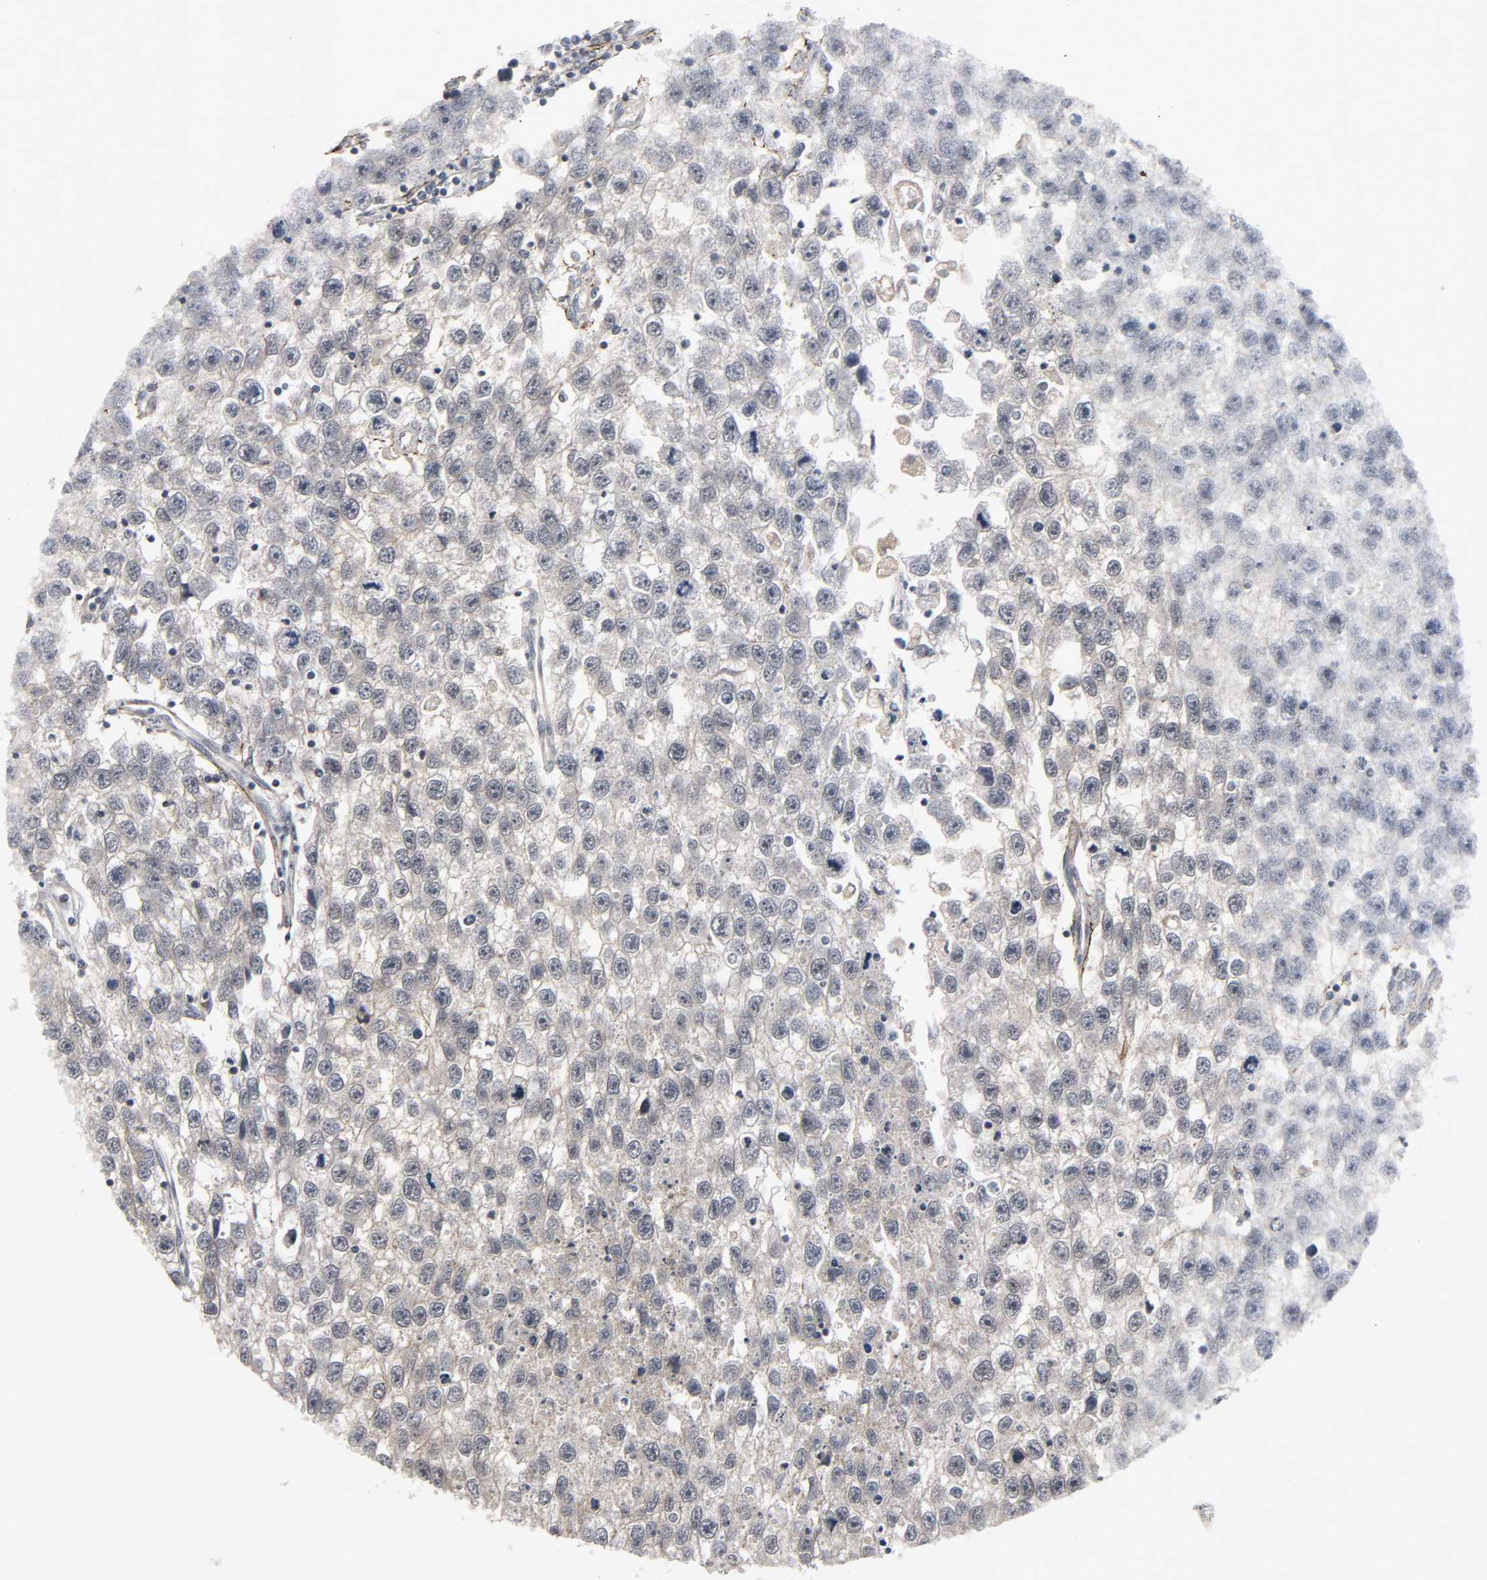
{"staining": {"intensity": "negative", "quantity": "none", "location": "none"}, "tissue": "testis cancer", "cell_type": "Tumor cells", "image_type": "cancer", "snomed": [{"axis": "morphology", "description": "Seminoma, NOS"}, {"axis": "topography", "description": "Testis"}], "caption": "The immunohistochemistry (IHC) micrograph has no significant staining in tumor cells of seminoma (testis) tissue.", "gene": "ZNF222", "patient": {"sex": "male", "age": 33}}